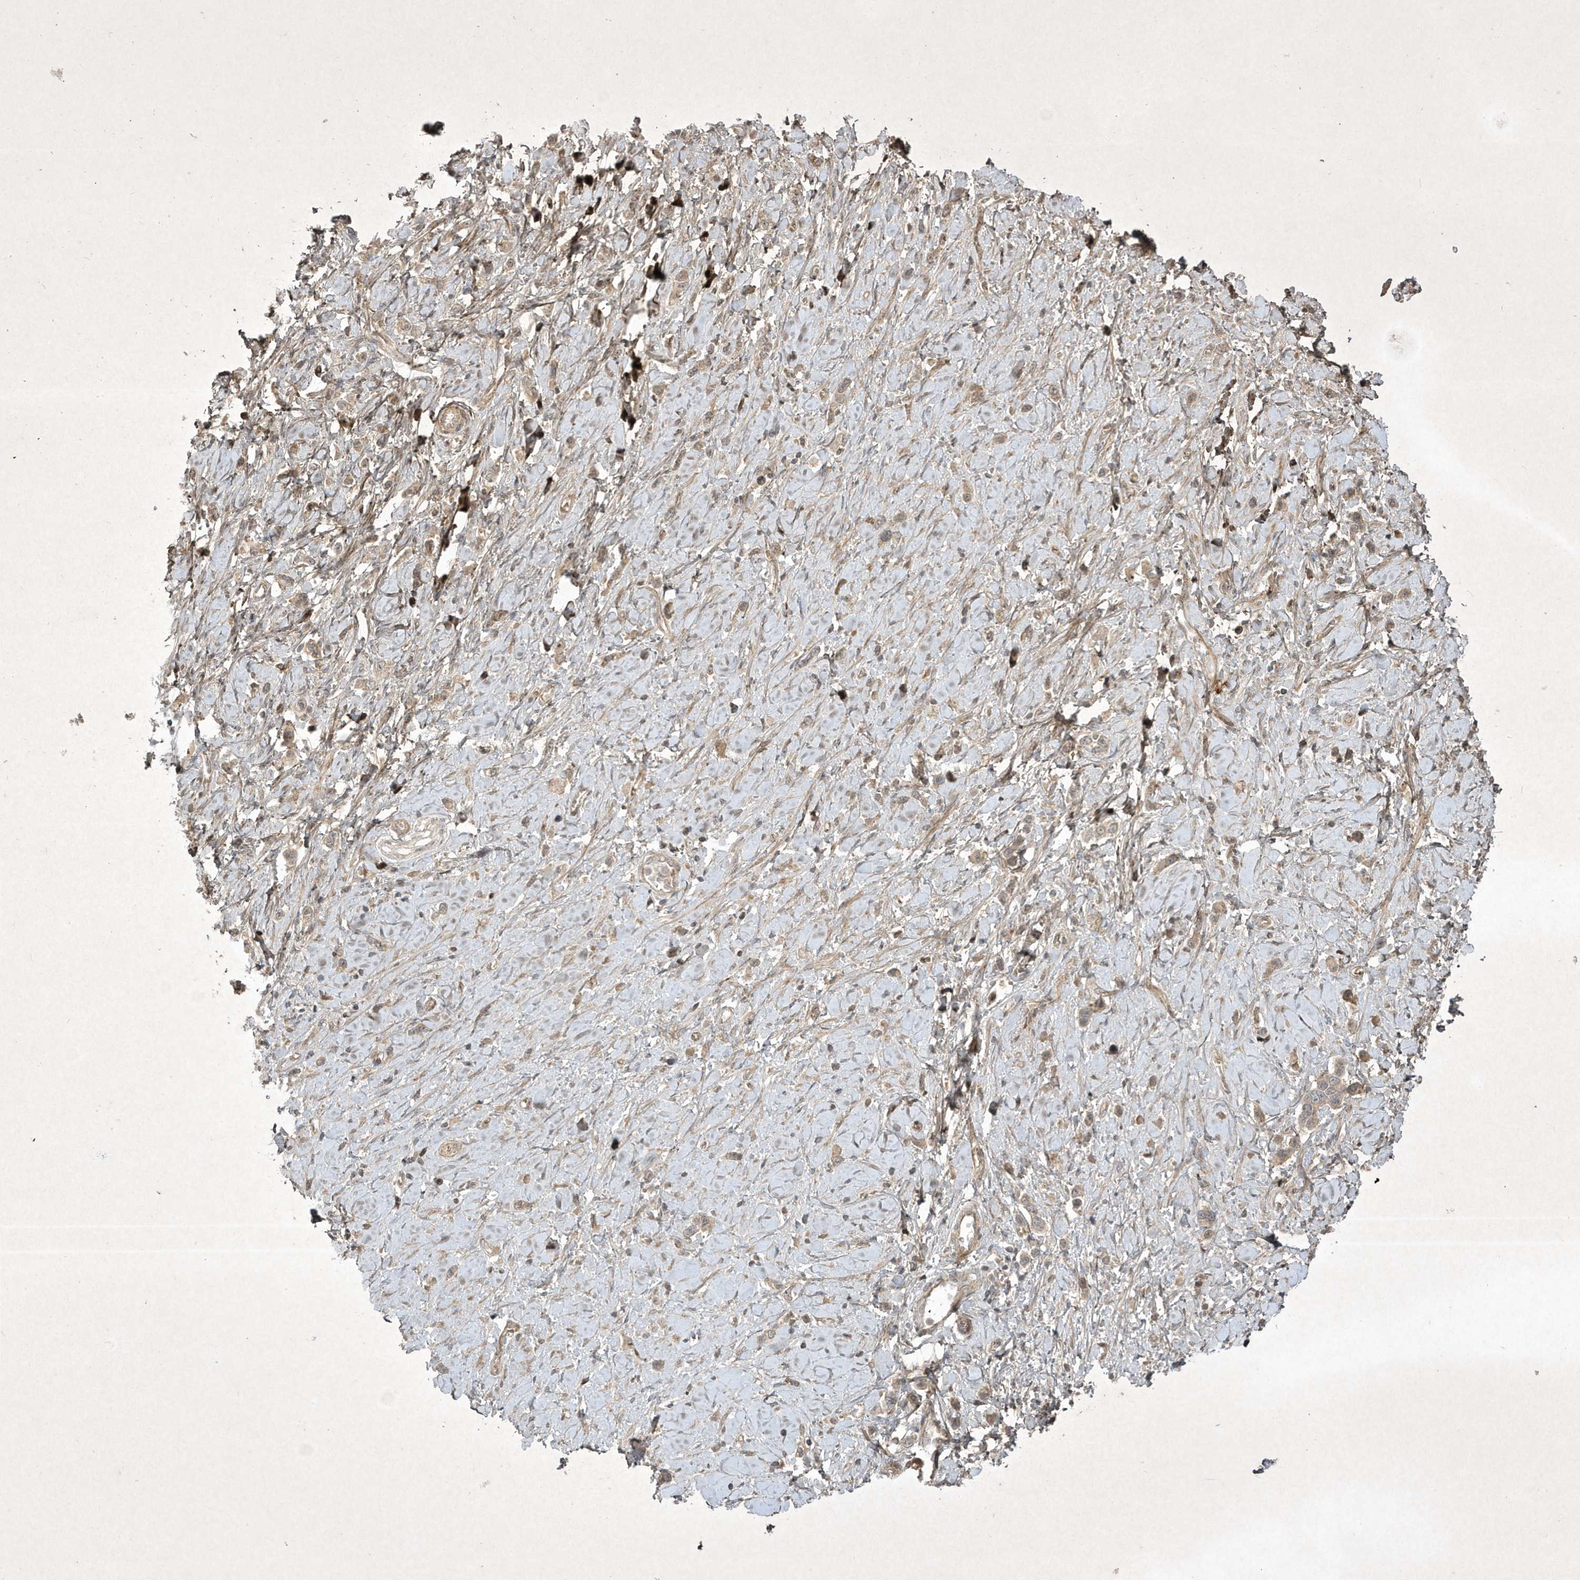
{"staining": {"intensity": "negative", "quantity": "none", "location": "none"}, "tissue": "stomach cancer", "cell_type": "Tumor cells", "image_type": "cancer", "snomed": [{"axis": "morphology", "description": "Normal tissue, NOS"}, {"axis": "morphology", "description": "Adenocarcinoma, NOS"}, {"axis": "topography", "description": "Stomach, upper"}, {"axis": "topography", "description": "Stomach"}], "caption": "Immunohistochemical staining of stomach cancer reveals no significant staining in tumor cells.", "gene": "FAM83C", "patient": {"sex": "female", "age": 65}}